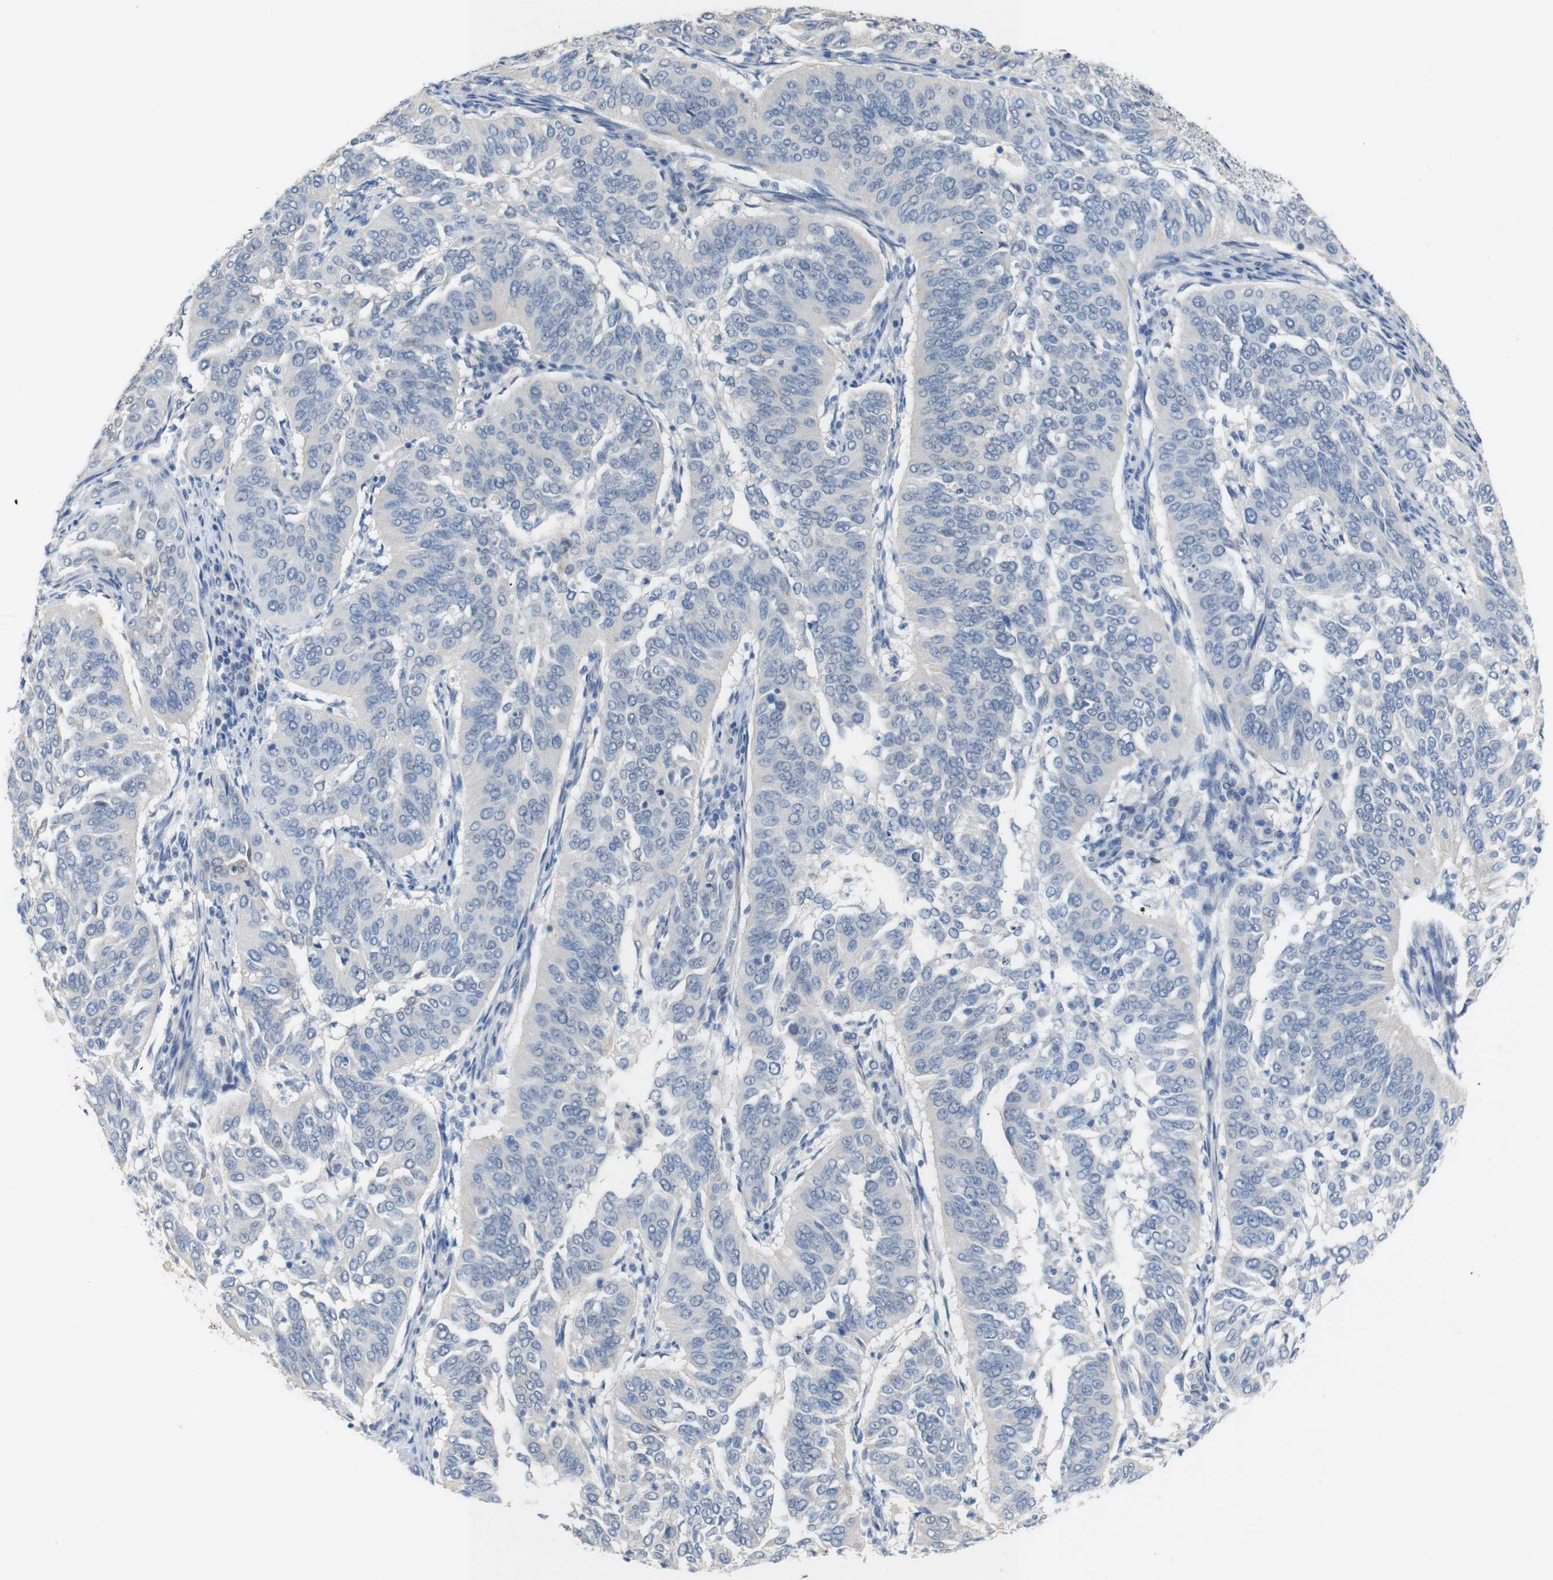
{"staining": {"intensity": "negative", "quantity": "none", "location": "none"}, "tissue": "cervical cancer", "cell_type": "Tumor cells", "image_type": "cancer", "snomed": [{"axis": "morphology", "description": "Normal tissue, NOS"}, {"axis": "morphology", "description": "Squamous cell carcinoma, NOS"}, {"axis": "topography", "description": "Cervix"}], "caption": "Immunohistochemical staining of human cervical cancer (squamous cell carcinoma) demonstrates no significant positivity in tumor cells. (DAB (3,3'-diaminobenzidine) IHC, high magnification).", "gene": "CHRM5", "patient": {"sex": "female", "age": 39}}